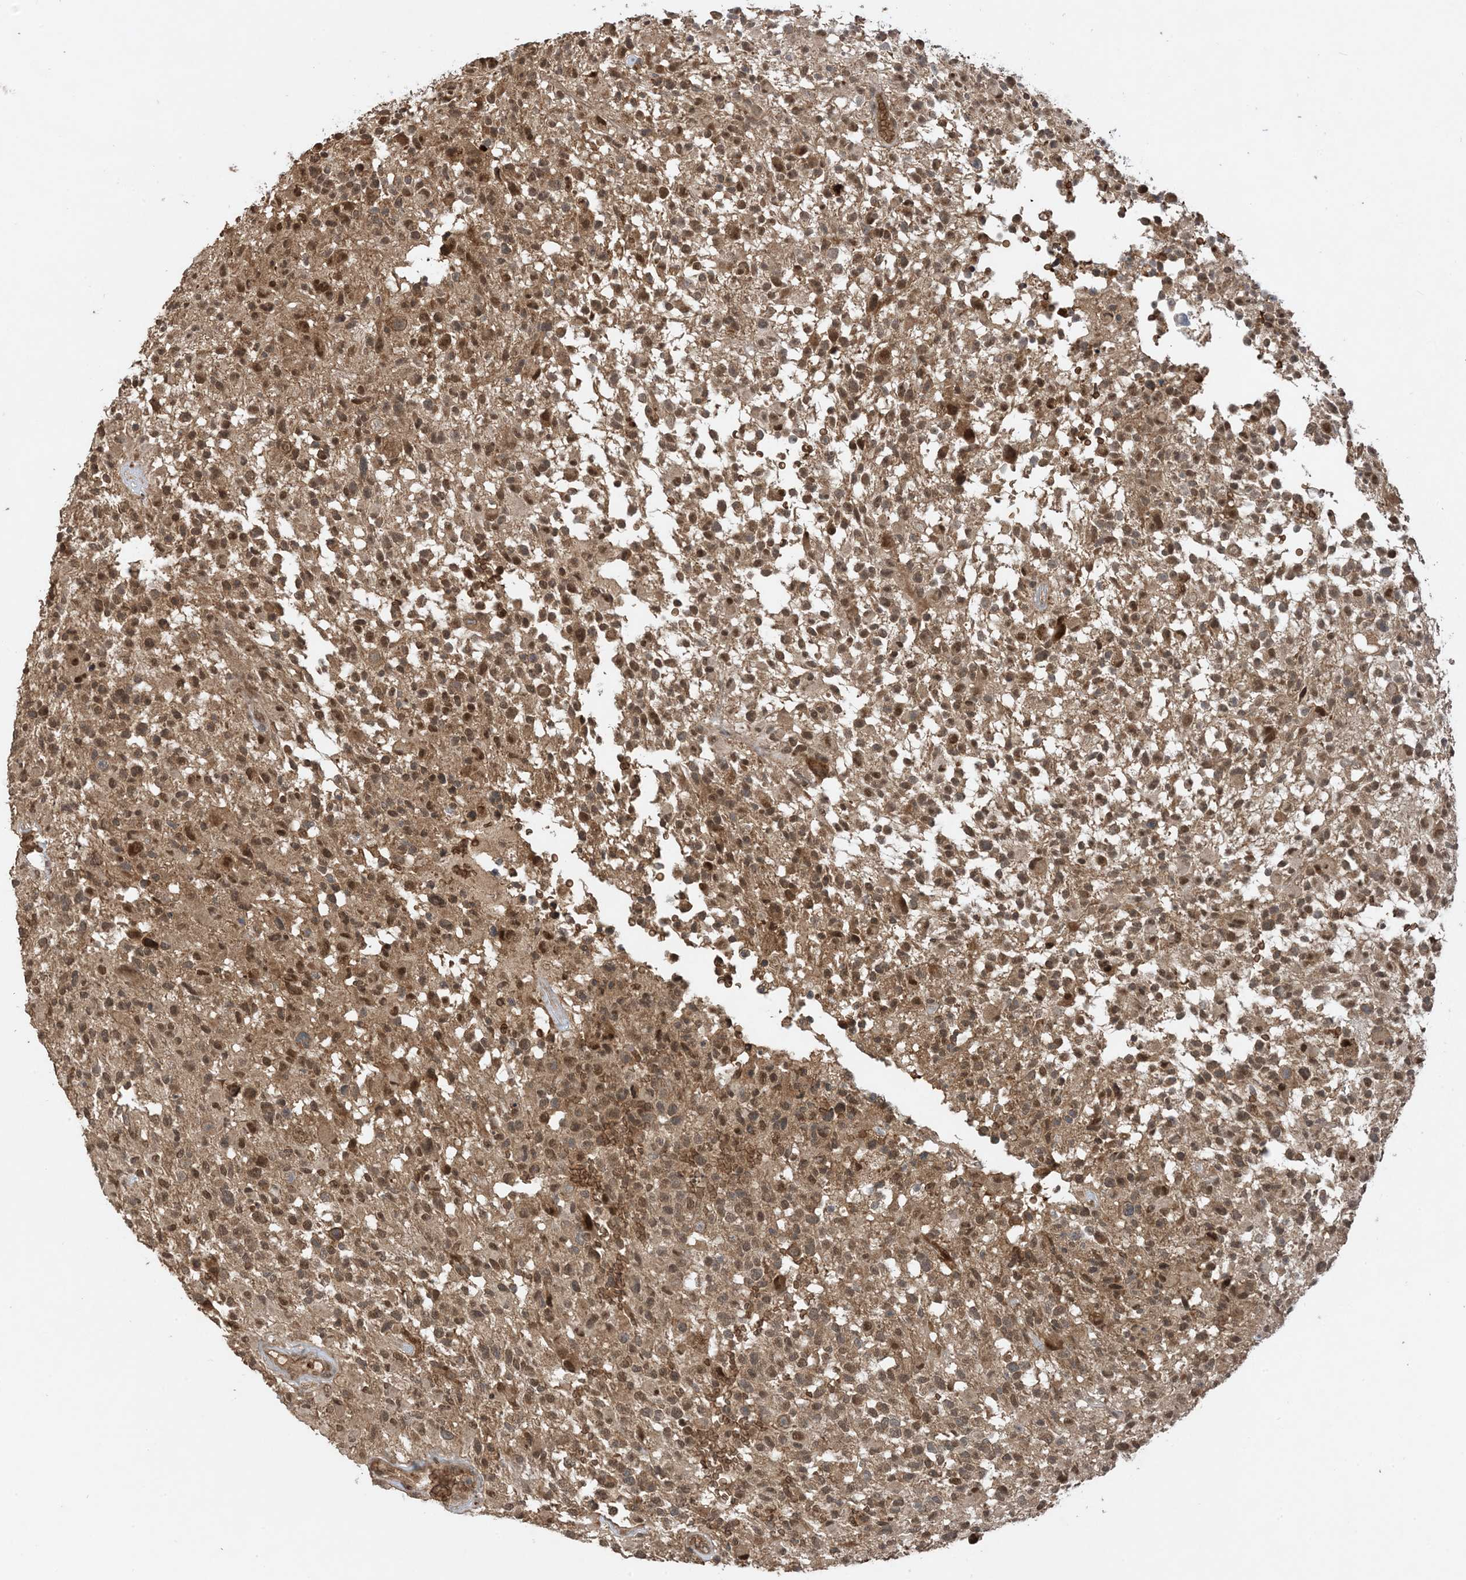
{"staining": {"intensity": "moderate", "quantity": ">75%", "location": "cytoplasmic/membranous,nuclear"}, "tissue": "glioma", "cell_type": "Tumor cells", "image_type": "cancer", "snomed": [{"axis": "morphology", "description": "Glioma, malignant, High grade"}, {"axis": "morphology", "description": "Glioblastoma, NOS"}, {"axis": "topography", "description": "Brain"}], "caption": "Immunohistochemistry staining of glioma, which reveals medium levels of moderate cytoplasmic/membranous and nuclear staining in about >75% of tumor cells indicating moderate cytoplasmic/membranous and nuclear protein staining. The staining was performed using DAB (brown) for protein detection and nuclei were counterstained in hematoxylin (blue).", "gene": "PUSL1", "patient": {"sex": "male", "age": 60}}